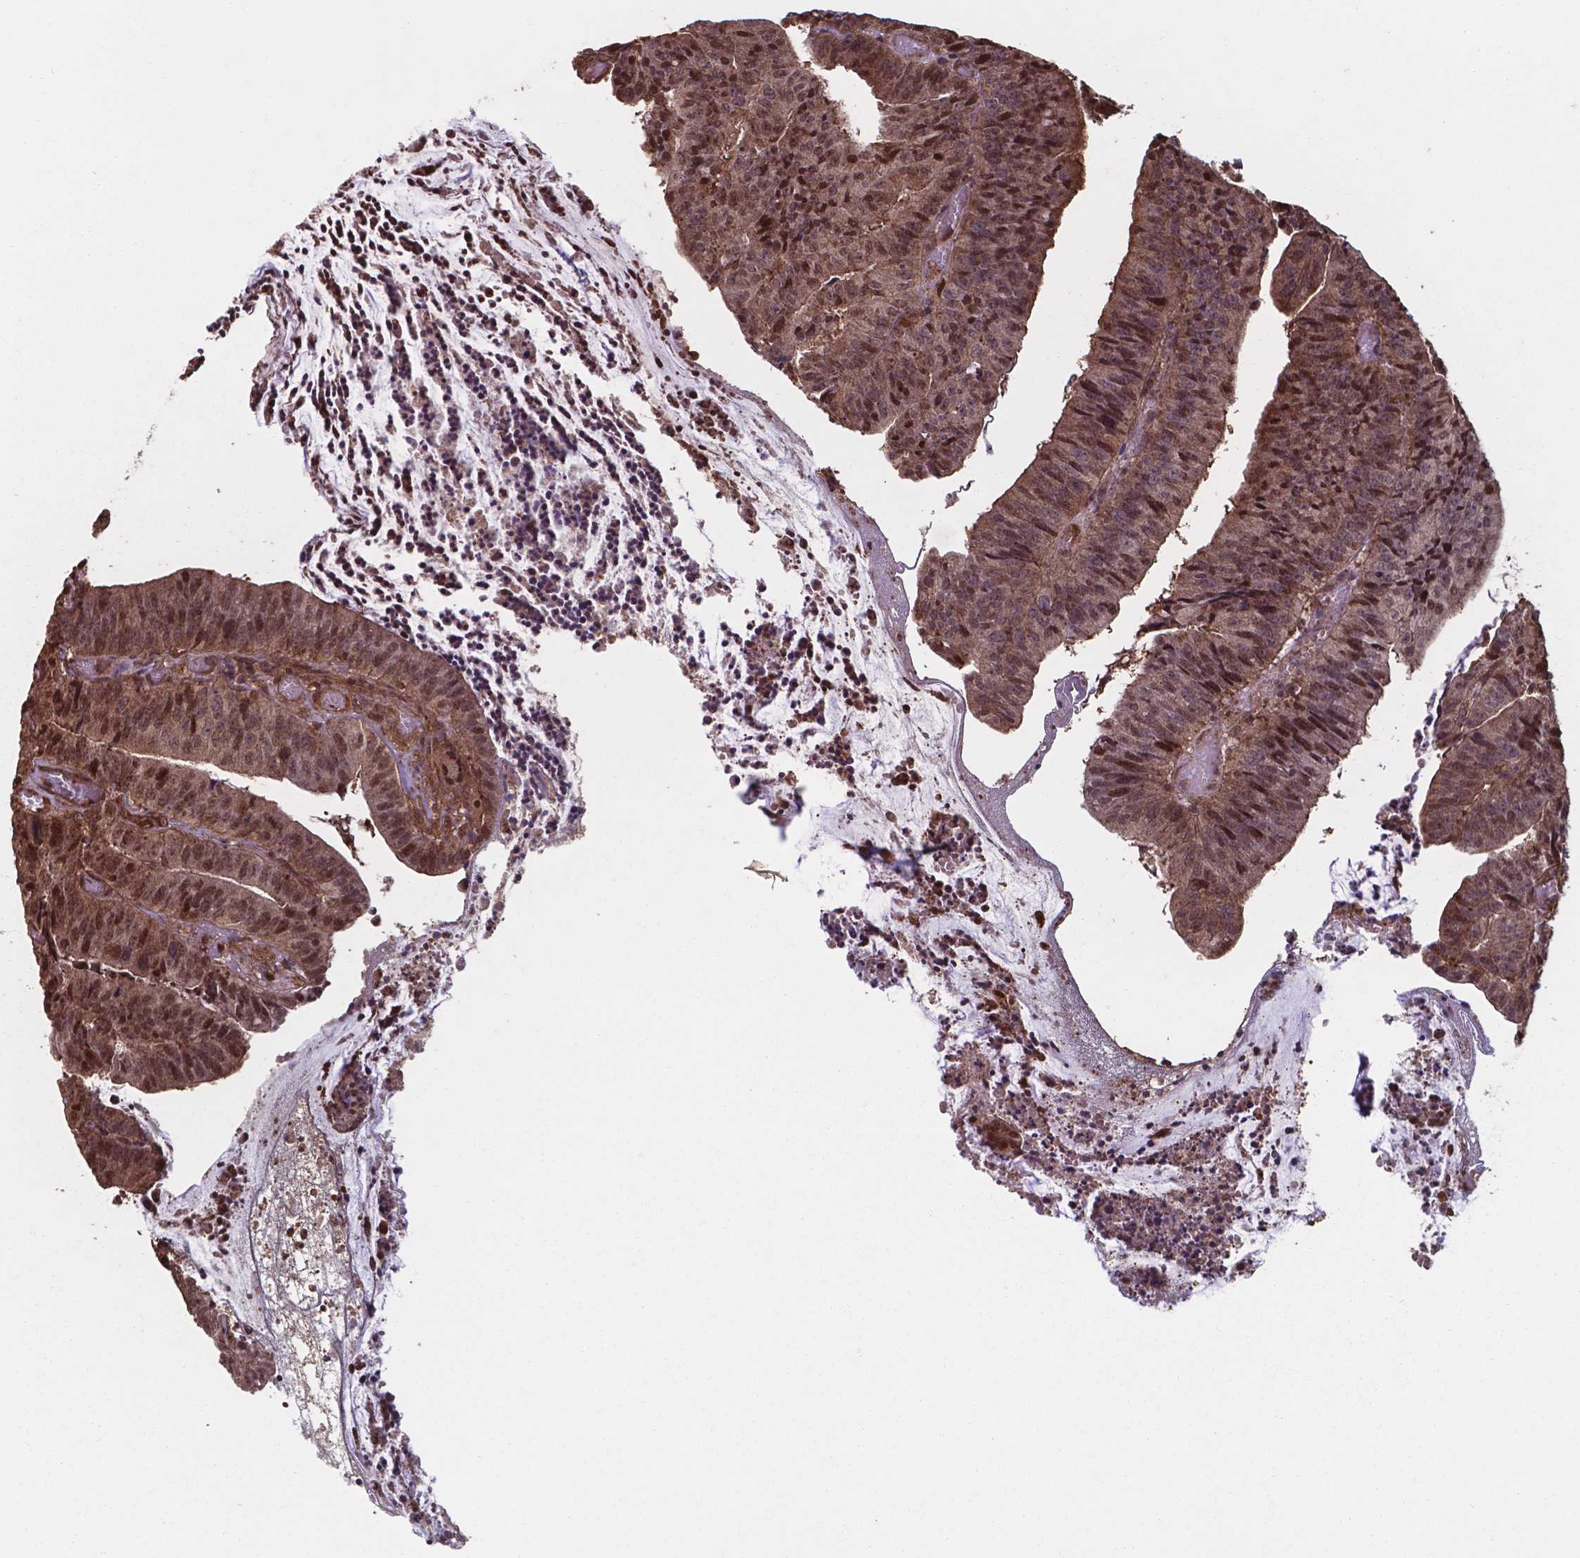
{"staining": {"intensity": "moderate", "quantity": ">75%", "location": "cytoplasmic/membranous,nuclear"}, "tissue": "colorectal cancer", "cell_type": "Tumor cells", "image_type": "cancer", "snomed": [{"axis": "morphology", "description": "Adenocarcinoma, NOS"}, {"axis": "topography", "description": "Colon"}], "caption": "High-power microscopy captured an immunohistochemistry (IHC) histopathology image of adenocarcinoma (colorectal), revealing moderate cytoplasmic/membranous and nuclear staining in approximately >75% of tumor cells.", "gene": "CHP2", "patient": {"sex": "female", "age": 78}}